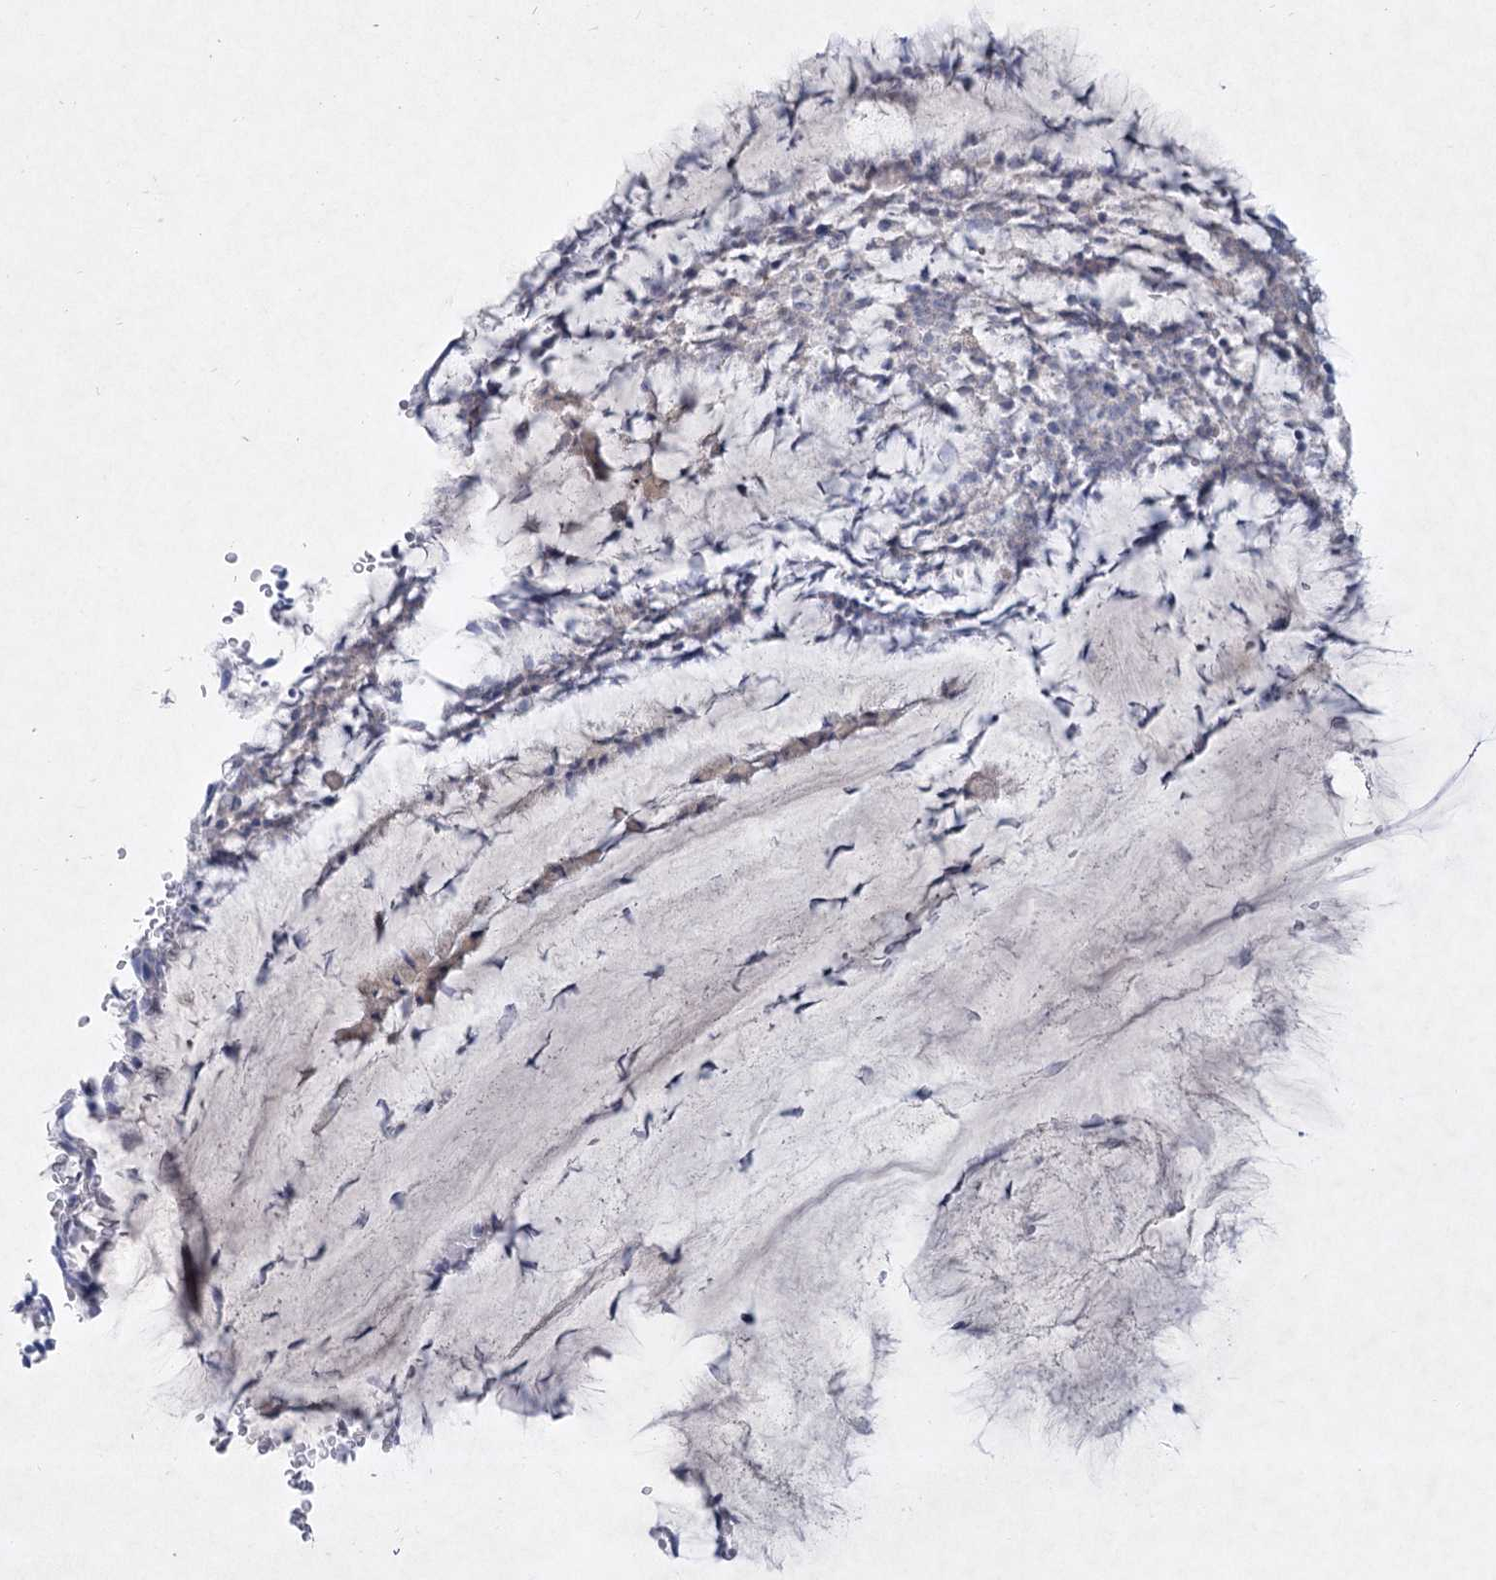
{"staining": {"intensity": "negative", "quantity": "none", "location": "none"}, "tissue": "bronchus", "cell_type": "Respiratory epithelial cells", "image_type": "normal", "snomed": [{"axis": "morphology", "description": "Normal tissue, NOS"}, {"axis": "topography", "description": "Cartilage tissue"}, {"axis": "topography", "description": "Bronchus"}], "caption": "Immunohistochemistry (IHC) micrograph of benign human bronchus stained for a protein (brown), which exhibits no expression in respiratory epithelial cells.", "gene": "AAMDC", "patient": {"sex": "female", "age": 73}}